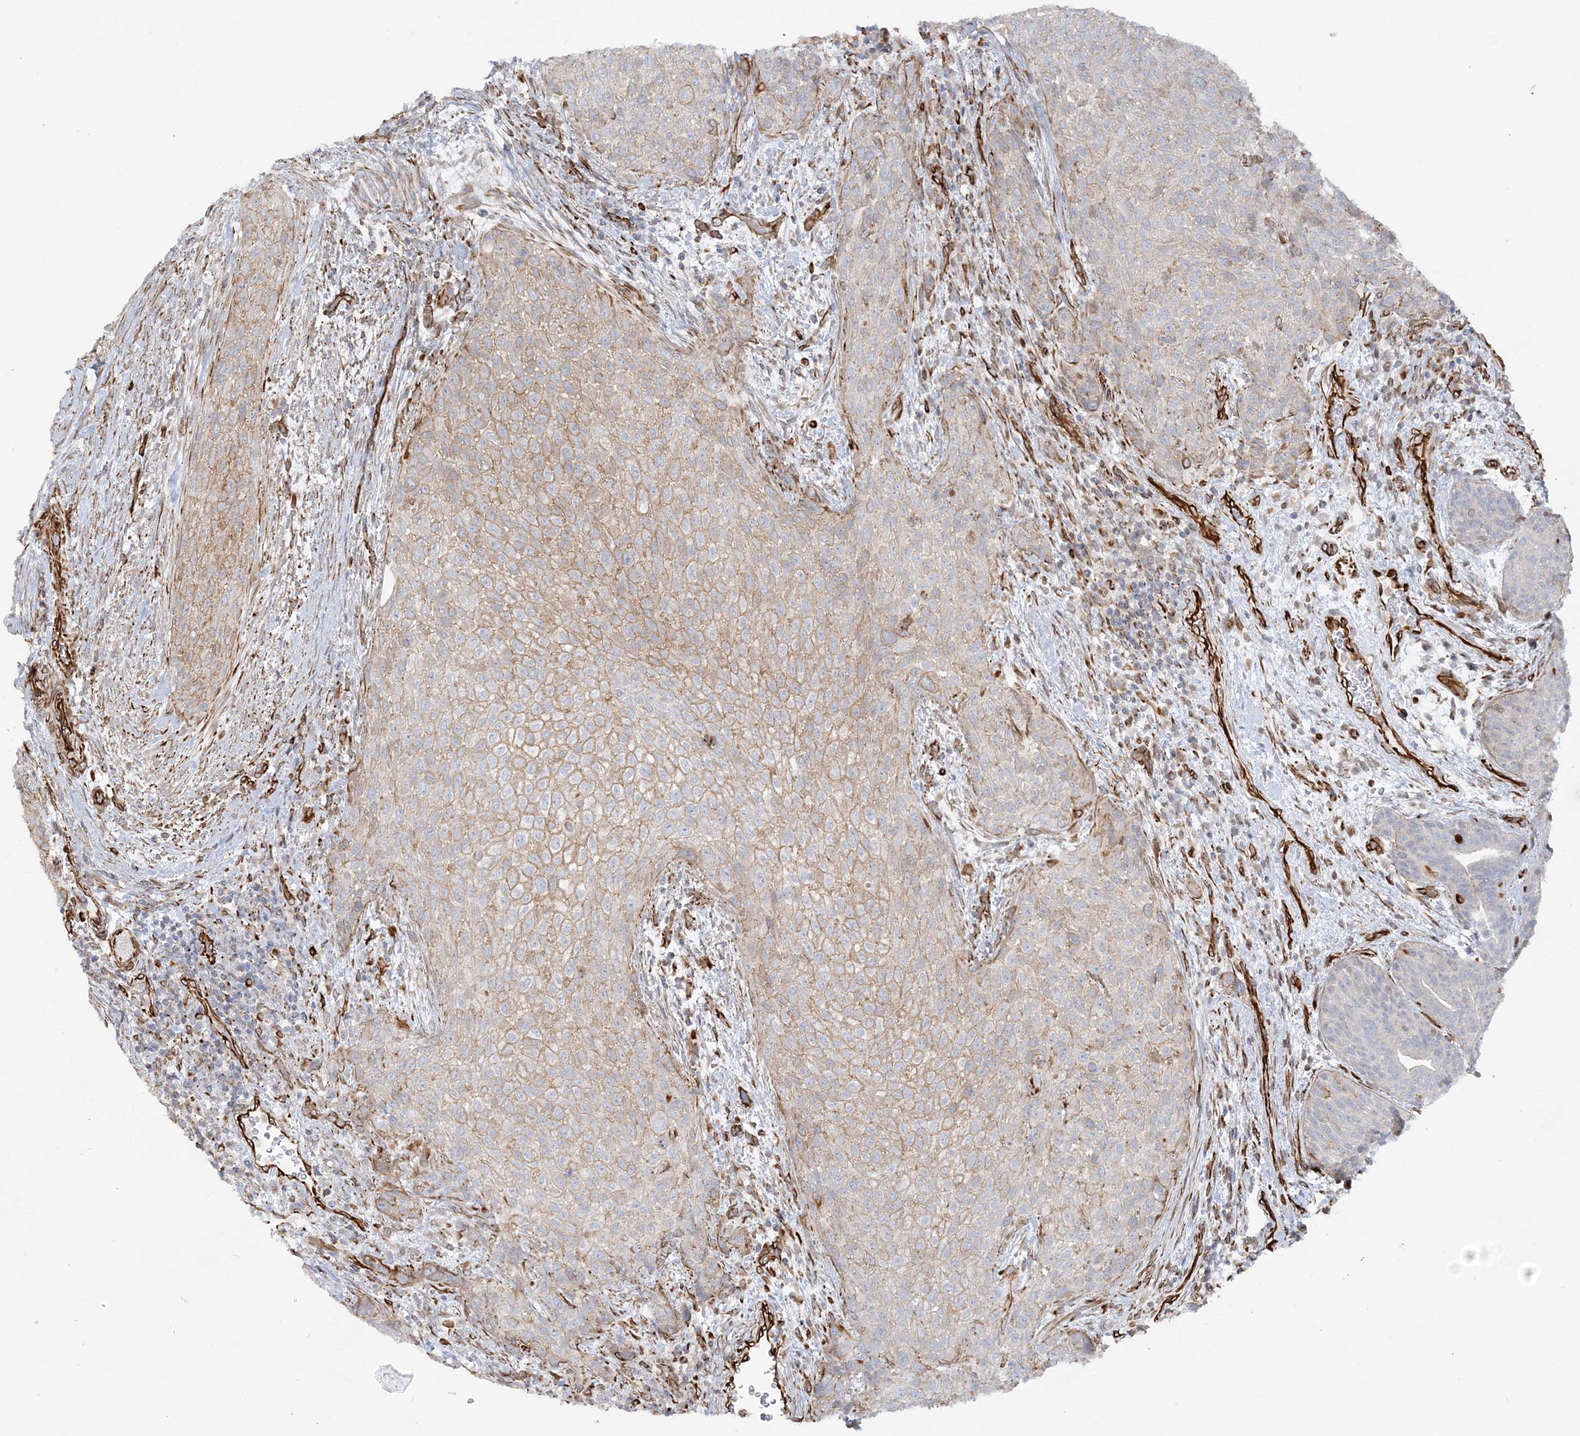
{"staining": {"intensity": "moderate", "quantity": ">75%", "location": "cytoplasmic/membranous"}, "tissue": "urothelial cancer", "cell_type": "Tumor cells", "image_type": "cancer", "snomed": [{"axis": "morphology", "description": "Urothelial carcinoma, High grade"}, {"axis": "topography", "description": "Urinary bladder"}], "caption": "Brown immunohistochemical staining in urothelial cancer demonstrates moderate cytoplasmic/membranous expression in approximately >75% of tumor cells.", "gene": "SCLT1", "patient": {"sex": "male", "age": 35}}